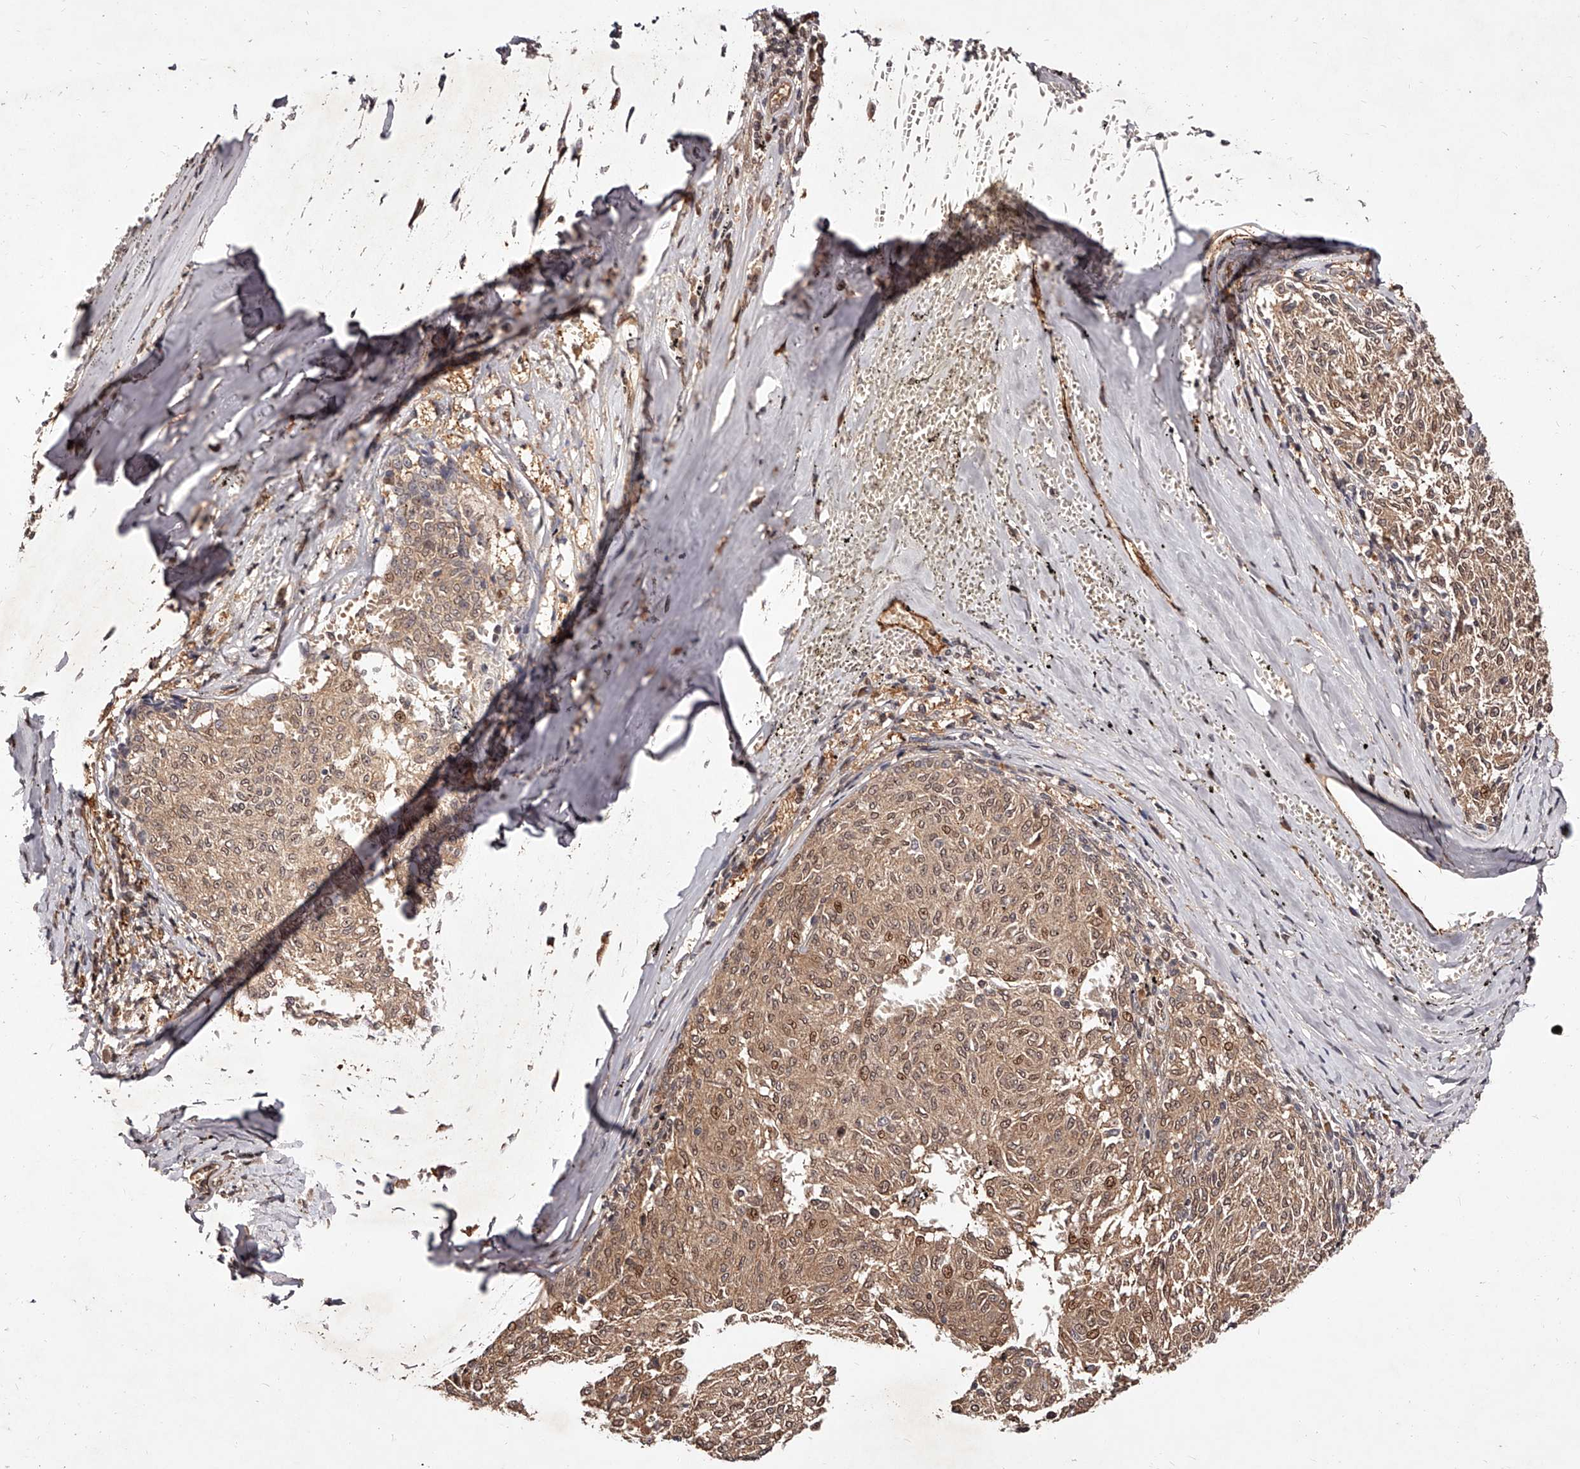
{"staining": {"intensity": "moderate", "quantity": ">75%", "location": "cytoplasmic/membranous,nuclear"}, "tissue": "melanoma", "cell_type": "Tumor cells", "image_type": "cancer", "snomed": [{"axis": "morphology", "description": "Malignant melanoma, NOS"}, {"axis": "topography", "description": "Skin"}], "caption": "Immunohistochemical staining of melanoma displays moderate cytoplasmic/membranous and nuclear protein staining in about >75% of tumor cells. (DAB (3,3'-diaminobenzidine) IHC, brown staining for protein, blue staining for nuclei).", "gene": "CUL7", "patient": {"sex": "female", "age": 72}}